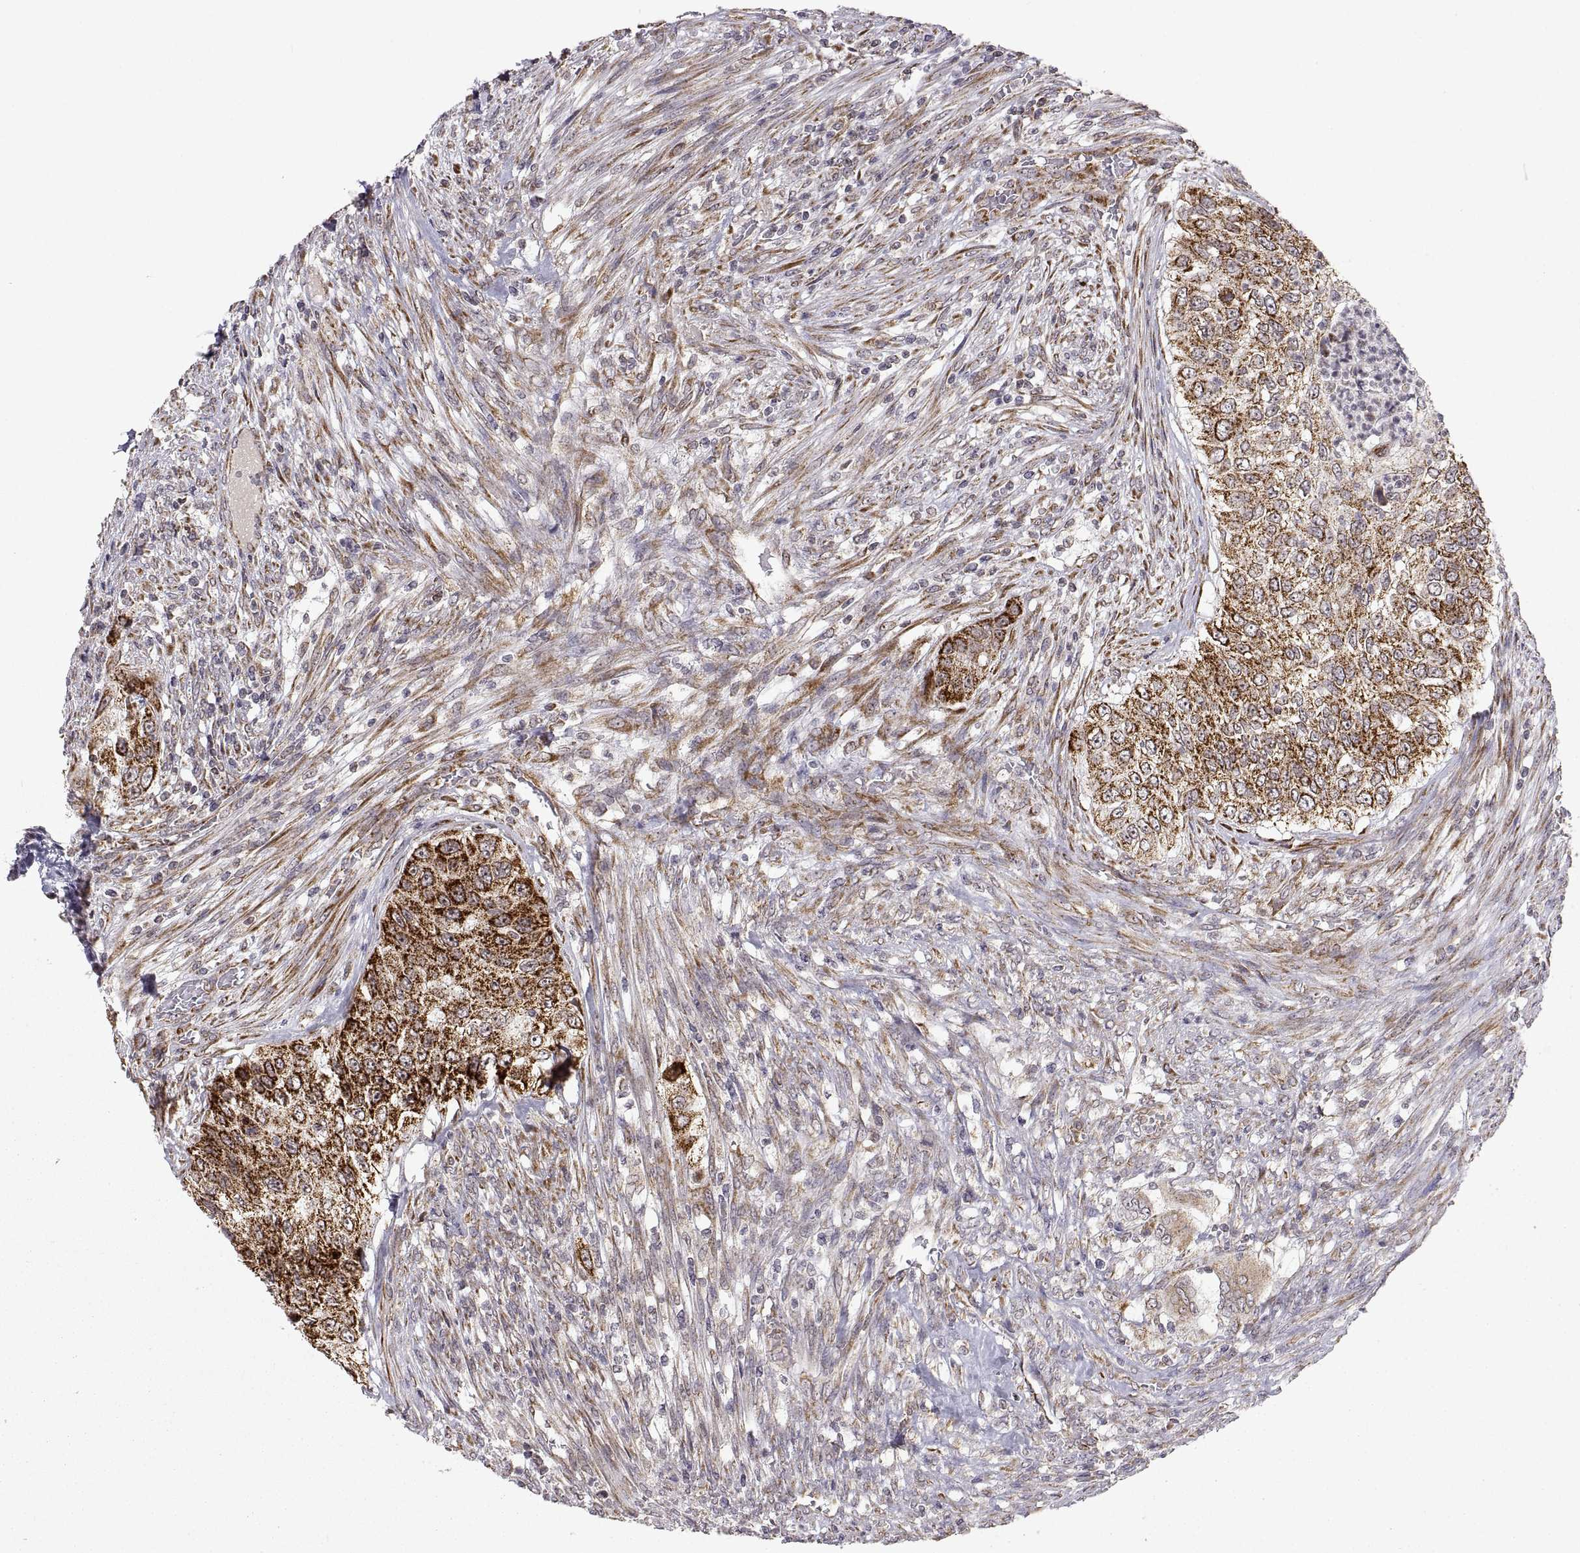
{"staining": {"intensity": "strong", "quantity": "25%-75%", "location": "cytoplasmic/membranous"}, "tissue": "urothelial cancer", "cell_type": "Tumor cells", "image_type": "cancer", "snomed": [{"axis": "morphology", "description": "Urothelial carcinoma, High grade"}, {"axis": "topography", "description": "Urinary bladder"}], "caption": "Immunohistochemical staining of human urothelial cancer demonstrates high levels of strong cytoplasmic/membranous protein positivity in approximately 25%-75% of tumor cells.", "gene": "MANBAL", "patient": {"sex": "female", "age": 60}}